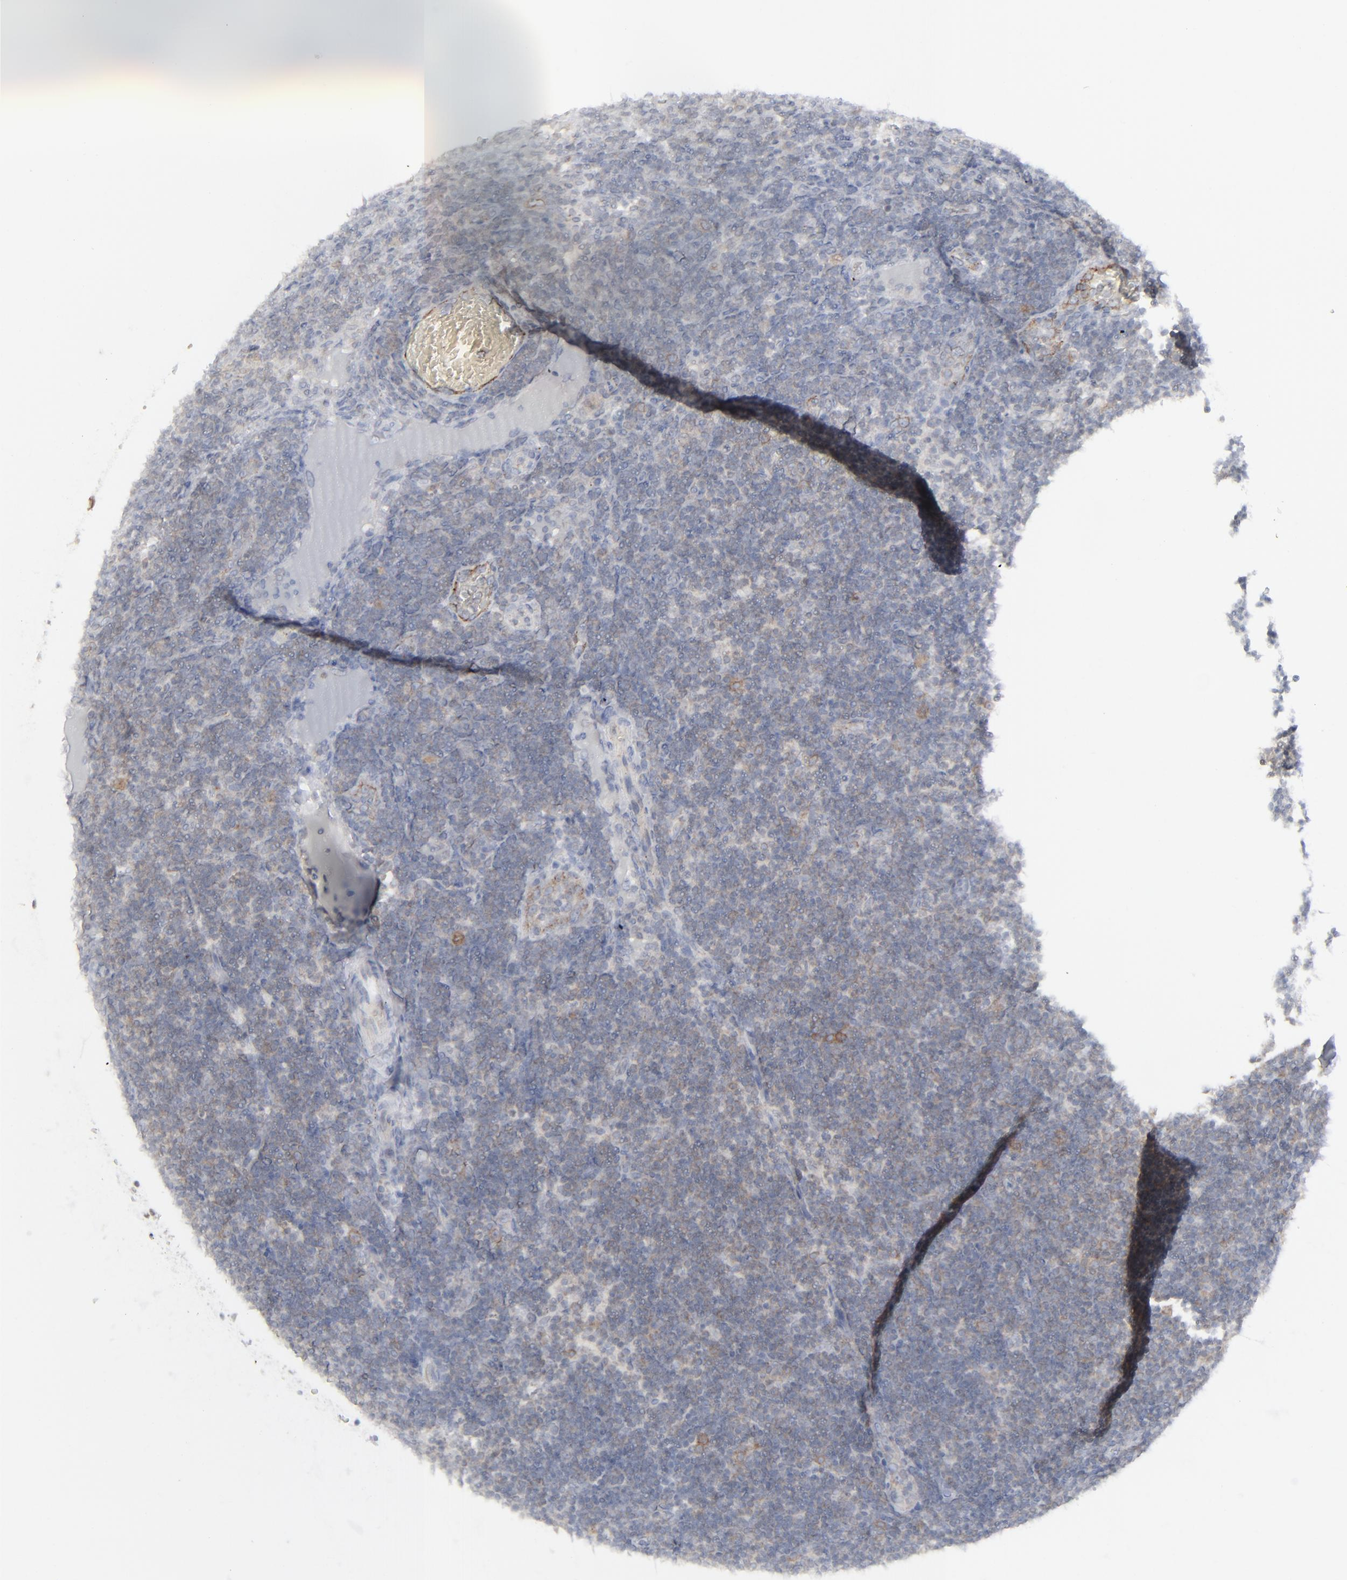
{"staining": {"intensity": "weak", "quantity": "<25%", "location": "cytoplasmic/membranous"}, "tissue": "lymph node", "cell_type": "Germinal center cells", "image_type": "normal", "snomed": [{"axis": "morphology", "description": "Normal tissue, NOS"}, {"axis": "morphology", "description": "Inflammation, NOS"}, {"axis": "topography", "description": "Lymph node"}, {"axis": "topography", "description": "Salivary gland"}], "caption": "Lymph node stained for a protein using immunohistochemistry (IHC) demonstrates no positivity germinal center cells.", "gene": "NUP88", "patient": {"sex": "male", "age": 3}}